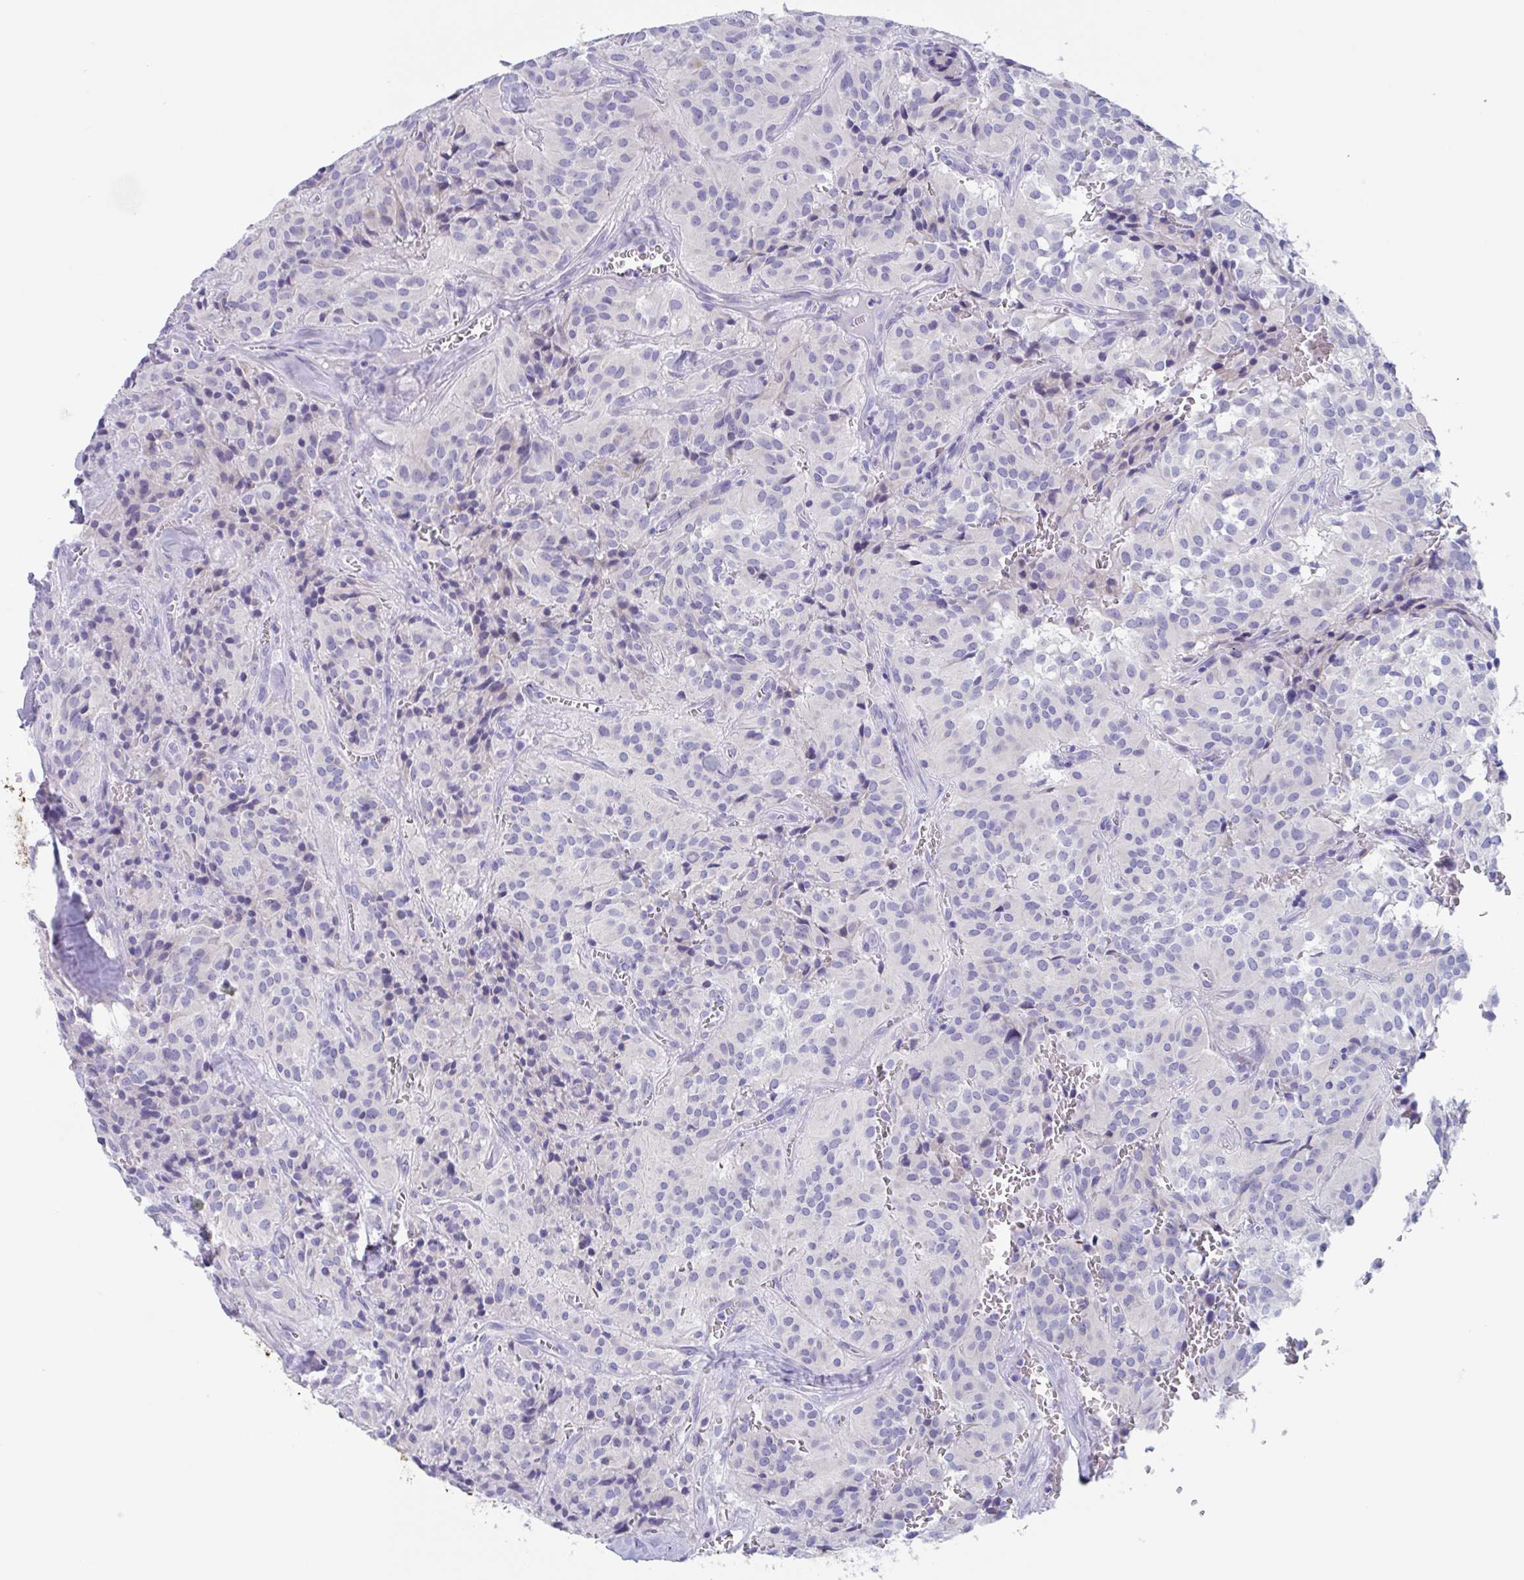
{"staining": {"intensity": "negative", "quantity": "none", "location": "none"}, "tissue": "glioma", "cell_type": "Tumor cells", "image_type": "cancer", "snomed": [{"axis": "morphology", "description": "Glioma, malignant, Low grade"}, {"axis": "topography", "description": "Brain"}], "caption": "Tumor cells are negative for brown protein staining in malignant glioma (low-grade).", "gene": "ZPBP", "patient": {"sex": "male", "age": 42}}